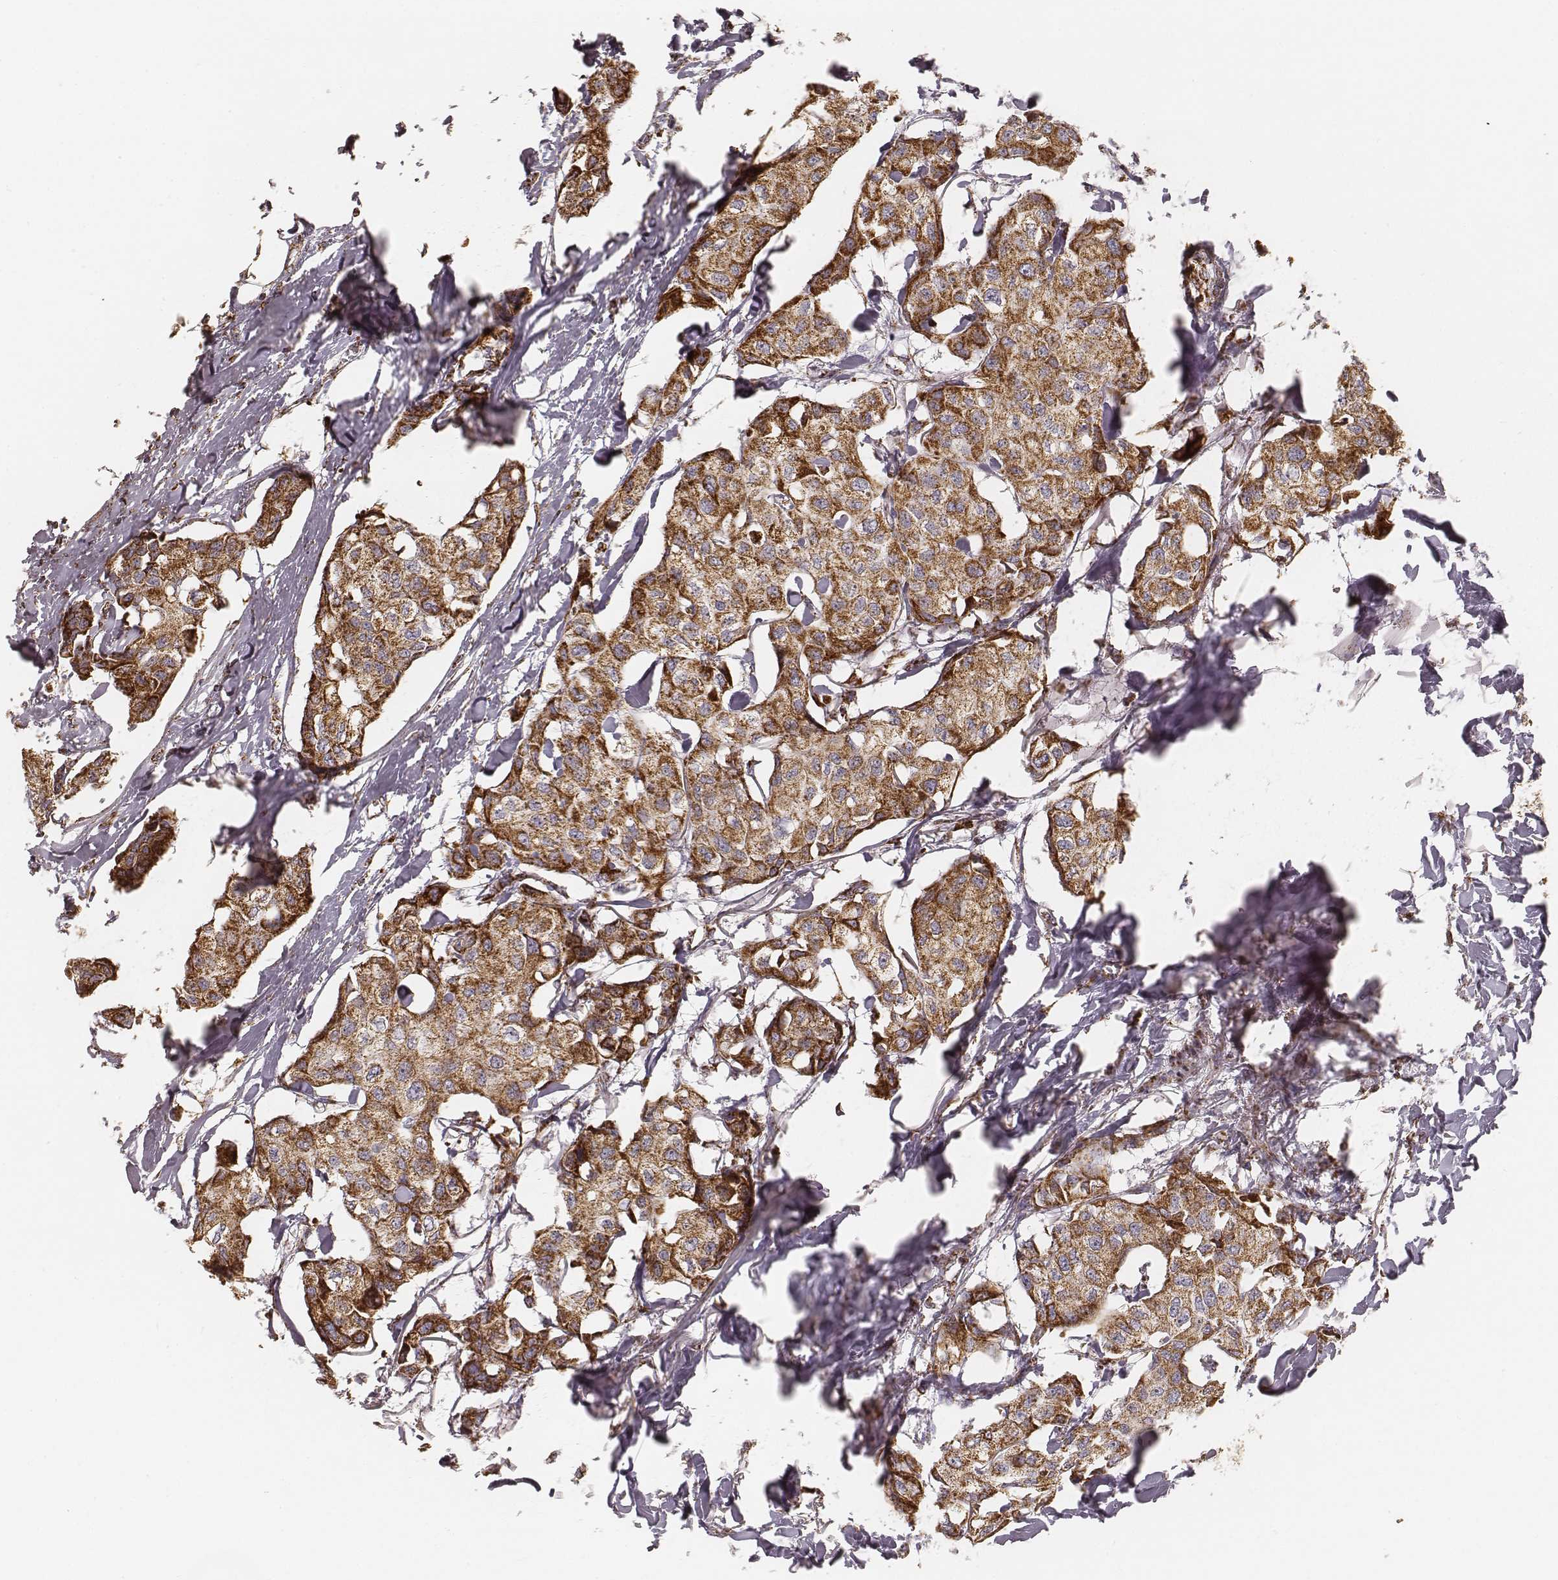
{"staining": {"intensity": "strong", "quantity": ">75%", "location": "cytoplasmic/membranous"}, "tissue": "breast cancer", "cell_type": "Tumor cells", "image_type": "cancer", "snomed": [{"axis": "morphology", "description": "Duct carcinoma"}, {"axis": "topography", "description": "Breast"}], "caption": "Breast cancer stained for a protein (brown) reveals strong cytoplasmic/membranous positive positivity in approximately >75% of tumor cells.", "gene": "CS", "patient": {"sex": "female", "age": 80}}